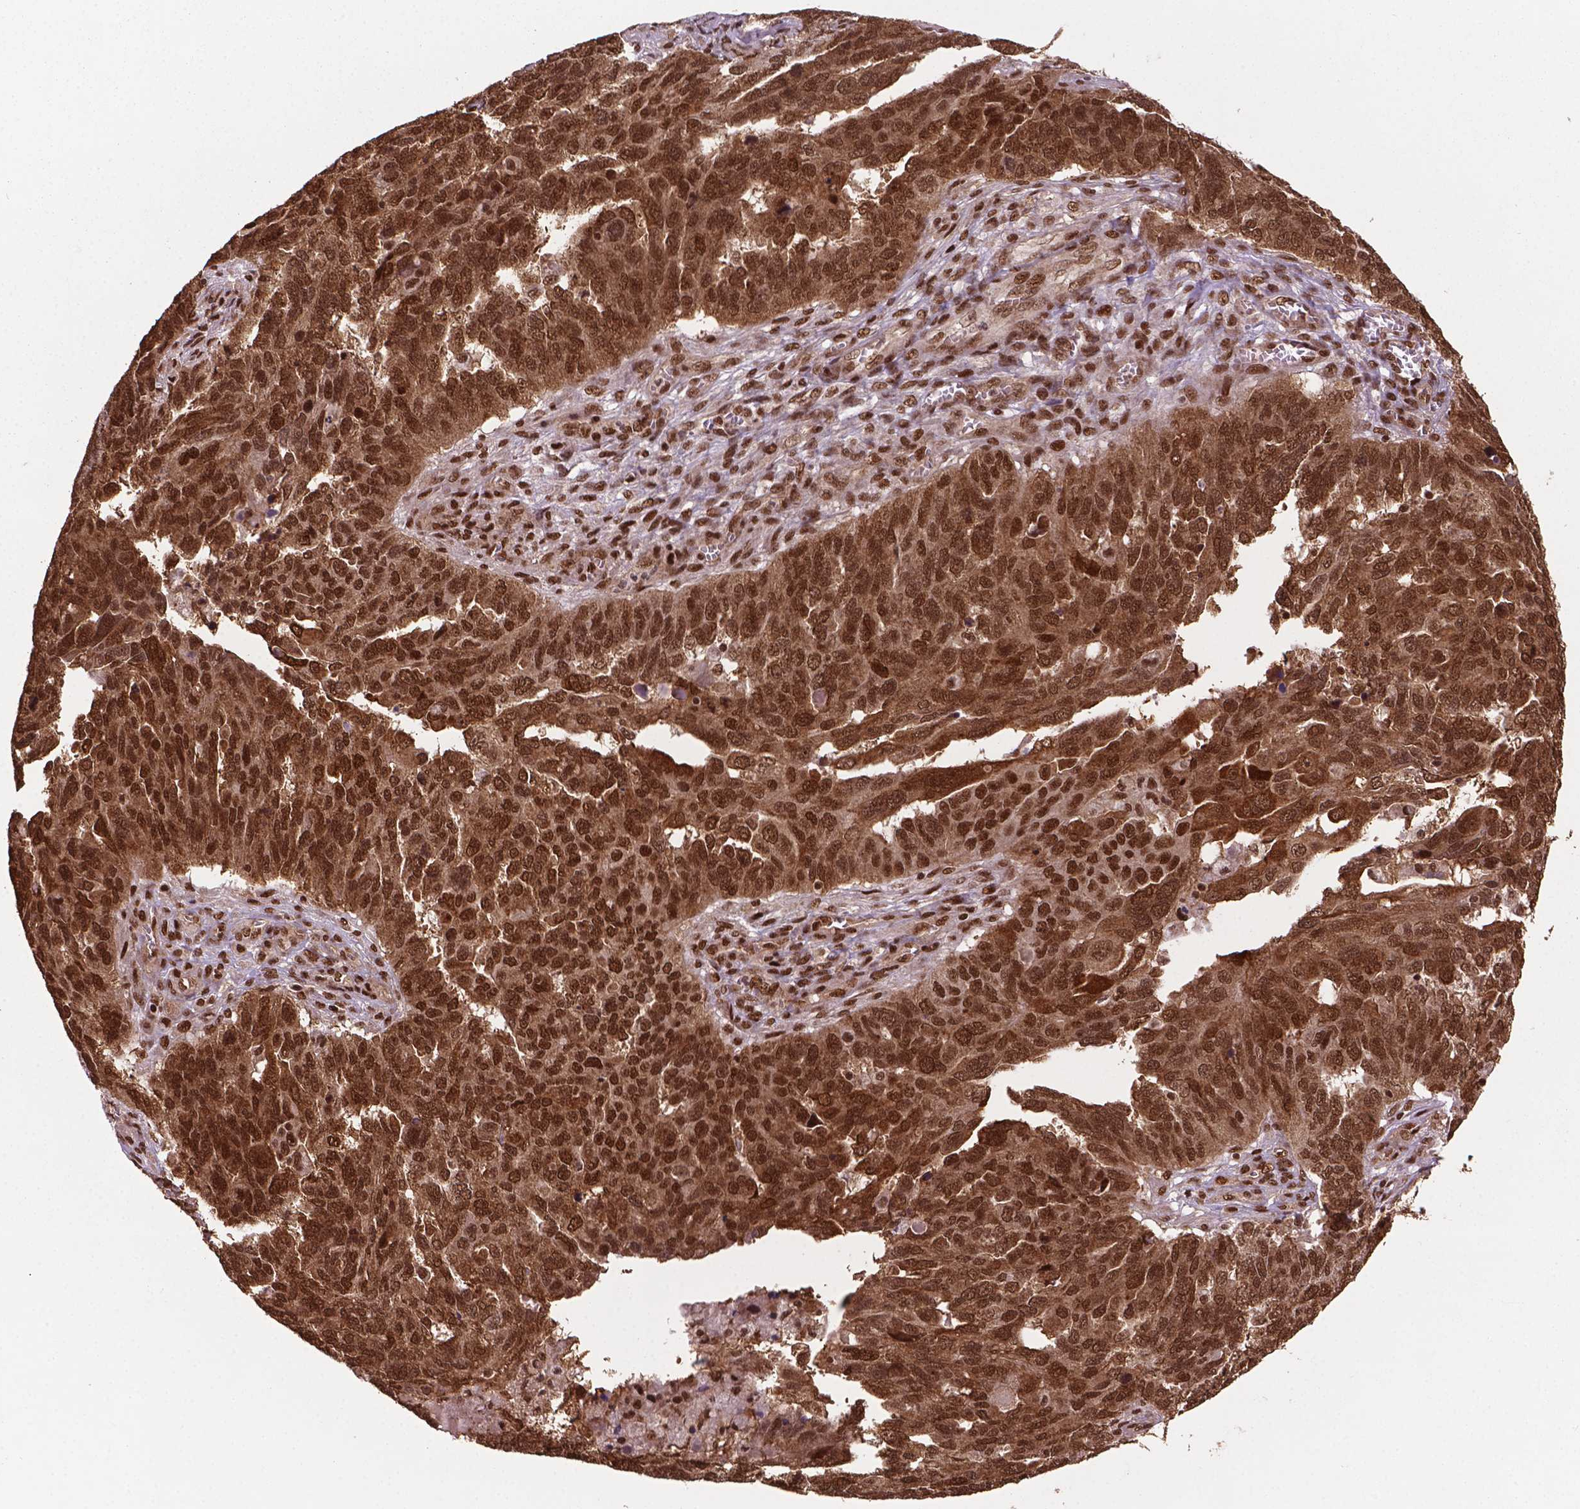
{"staining": {"intensity": "strong", "quantity": ">75%", "location": "cytoplasmic/membranous,nuclear"}, "tissue": "ovarian cancer", "cell_type": "Tumor cells", "image_type": "cancer", "snomed": [{"axis": "morphology", "description": "Carcinoma, endometroid"}, {"axis": "topography", "description": "Soft tissue"}, {"axis": "topography", "description": "Ovary"}], "caption": "Ovarian cancer (endometroid carcinoma) stained for a protein exhibits strong cytoplasmic/membranous and nuclear positivity in tumor cells.", "gene": "SIRT6", "patient": {"sex": "female", "age": 52}}